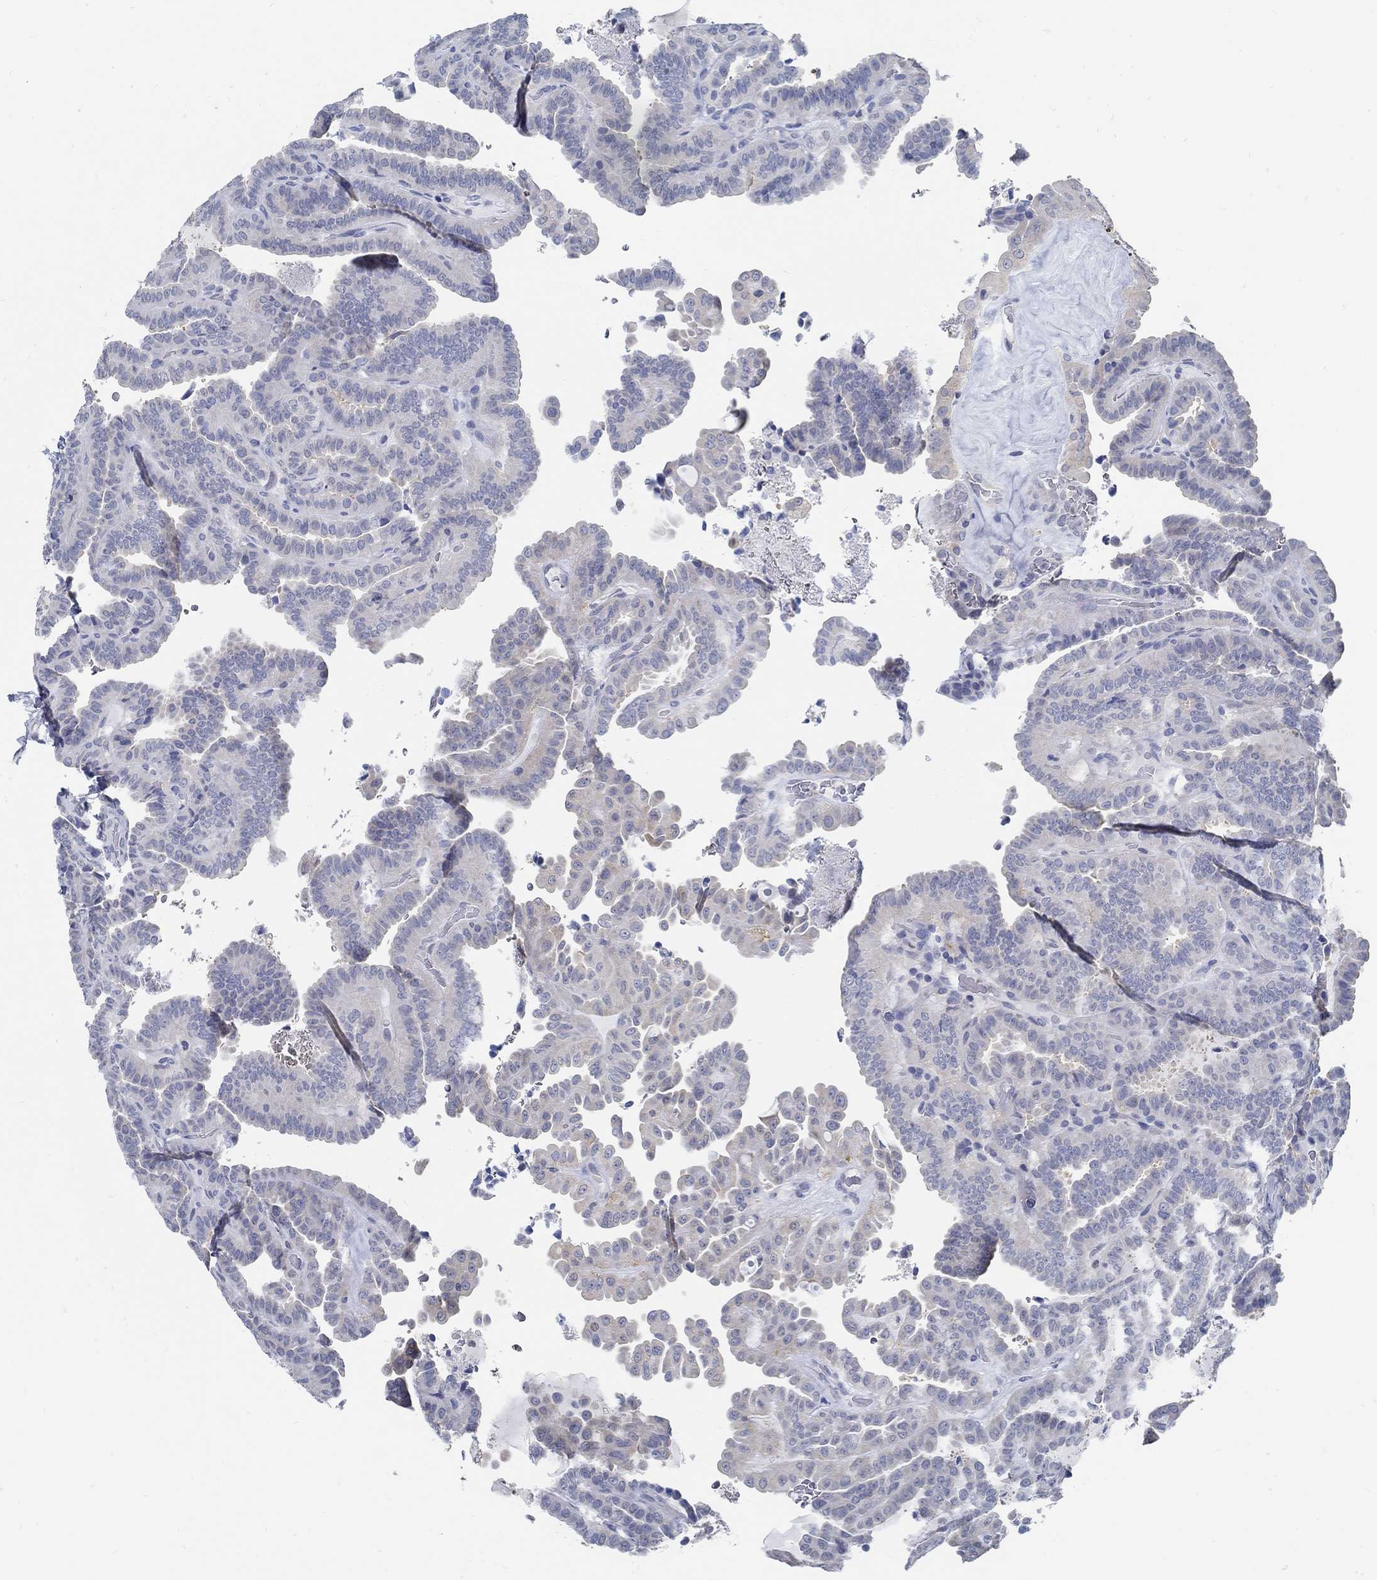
{"staining": {"intensity": "weak", "quantity": "<25%", "location": "cytoplasmic/membranous"}, "tissue": "thyroid cancer", "cell_type": "Tumor cells", "image_type": "cancer", "snomed": [{"axis": "morphology", "description": "Papillary adenocarcinoma, NOS"}, {"axis": "topography", "description": "Thyroid gland"}], "caption": "The IHC image has no significant staining in tumor cells of papillary adenocarcinoma (thyroid) tissue.", "gene": "PCDH11X", "patient": {"sex": "female", "age": 39}}